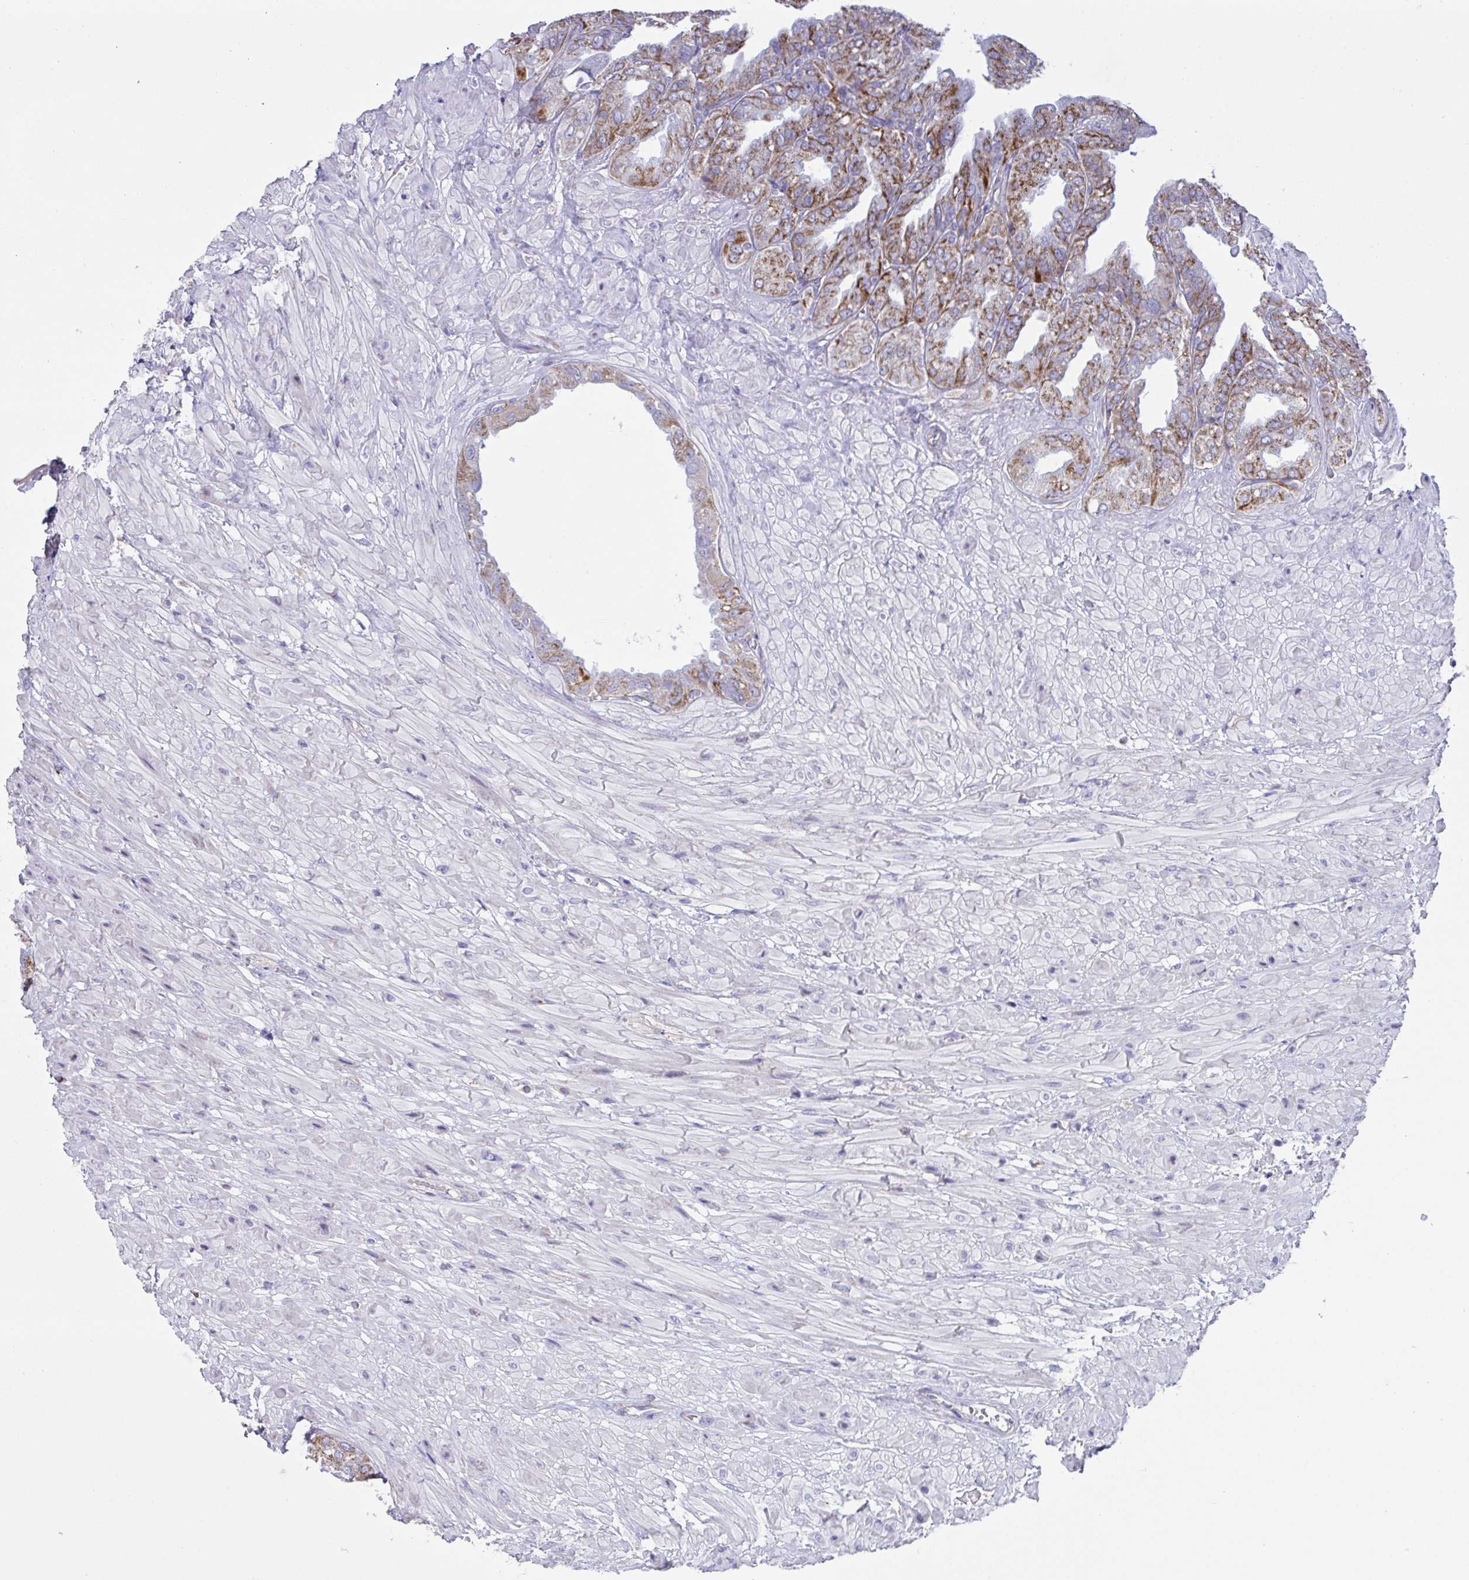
{"staining": {"intensity": "strong", "quantity": "25%-75%", "location": "cytoplasmic/membranous"}, "tissue": "seminal vesicle", "cell_type": "Glandular cells", "image_type": "normal", "snomed": [{"axis": "morphology", "description": "Normal tissue, NOS"}, {"axis": "topography", "description": "Seminal veicle"}], "caption": "Immunohistochemical staining of benign seminal vesicle displays strong cytoplasmic/membranous protein staining in approximately 25%-75% of glandular cells.", "gene": "DOK7", "patient": {"sex": "male", "age": 55}}